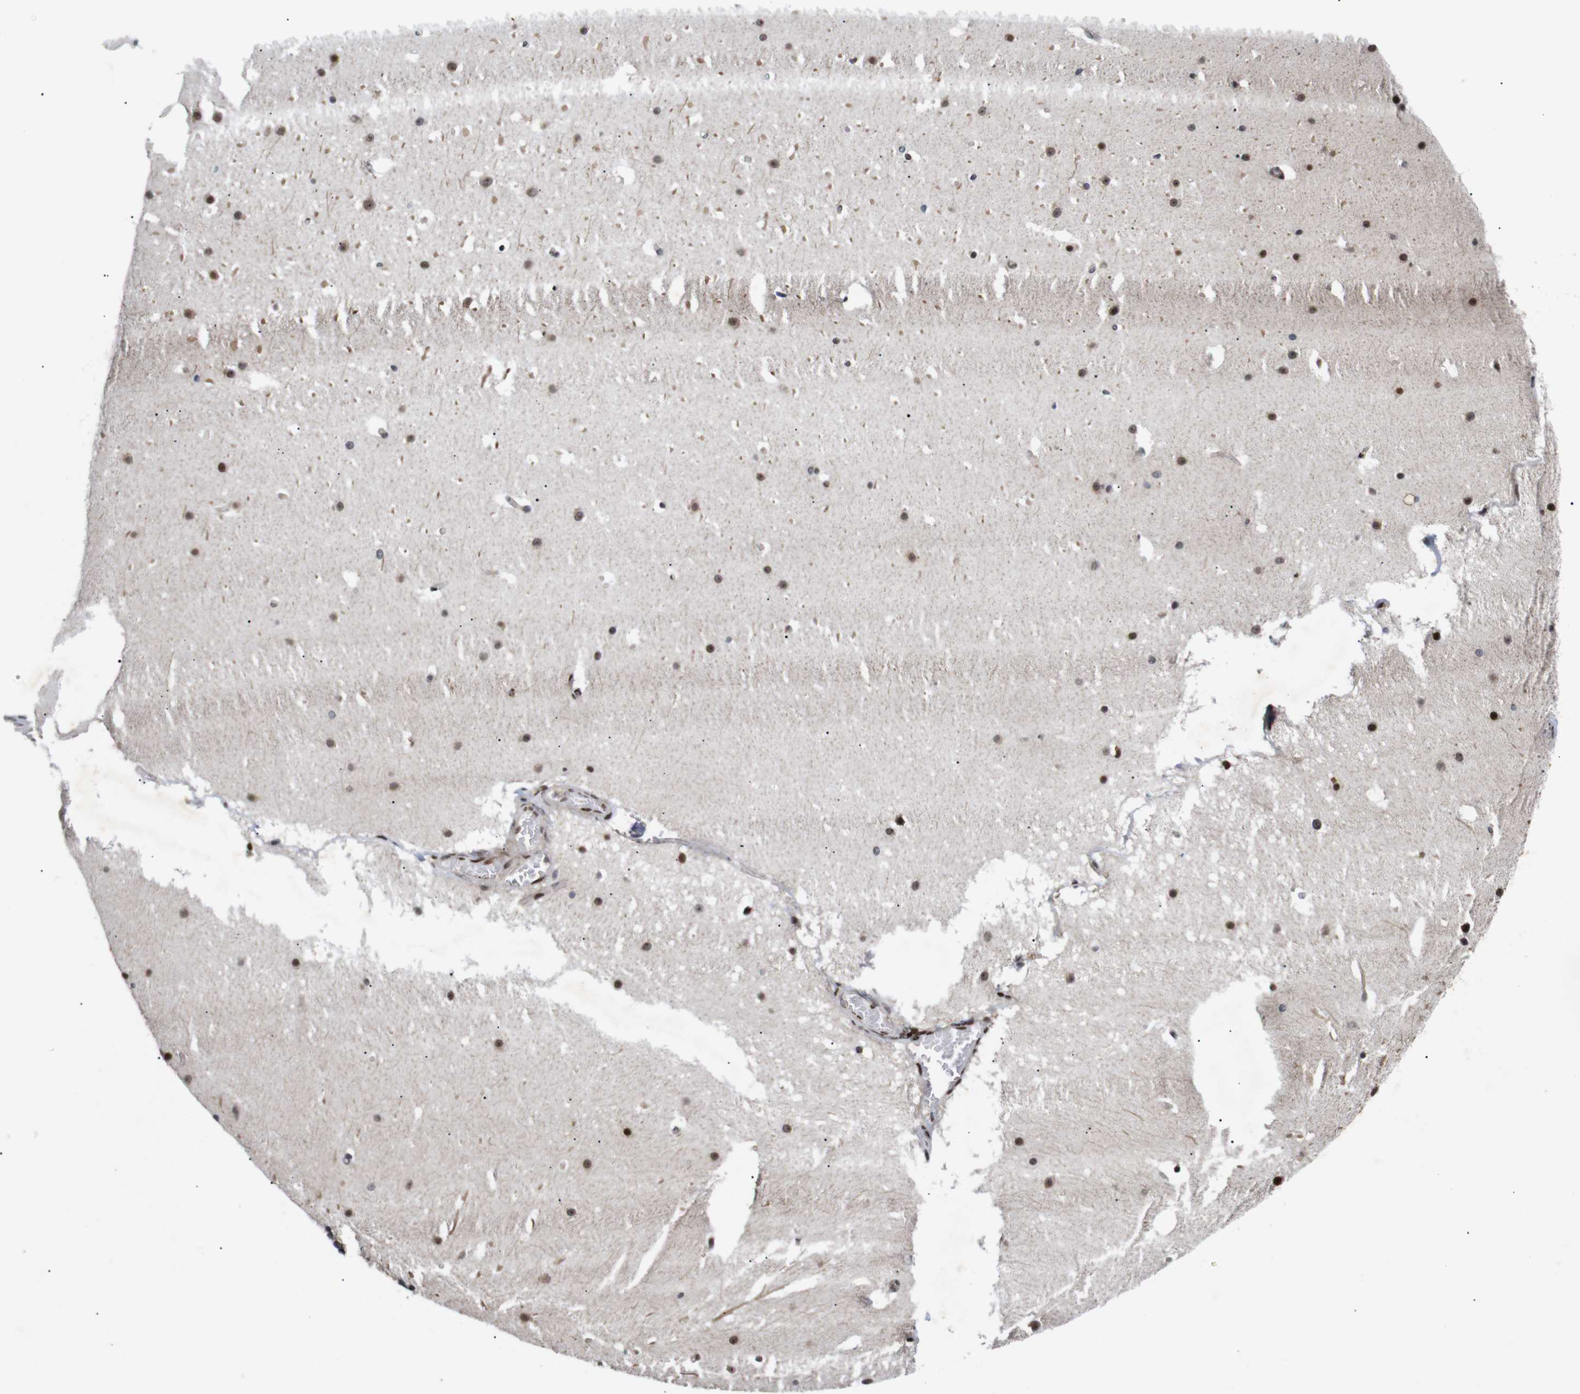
{"staining": {"intensity": "strong", "quantity": "<25%", "location": "nuclear"}, "tissue": "cerebellum", "cell_type": "Cells in granular layer", "image_type": "normal", "snomed": [{"axis": "morphology", "description": "Normal tissue, NOS"}, {"axis": "topography", "description": "Cerebellum"}], "caption": "IHC of unremarkable cerebellum exhibits medium levels of strong nuclear expression in about <25% of cells in granular layer.", "gene": "KIF23", "patient": {"sex": "male", "age": 45}}